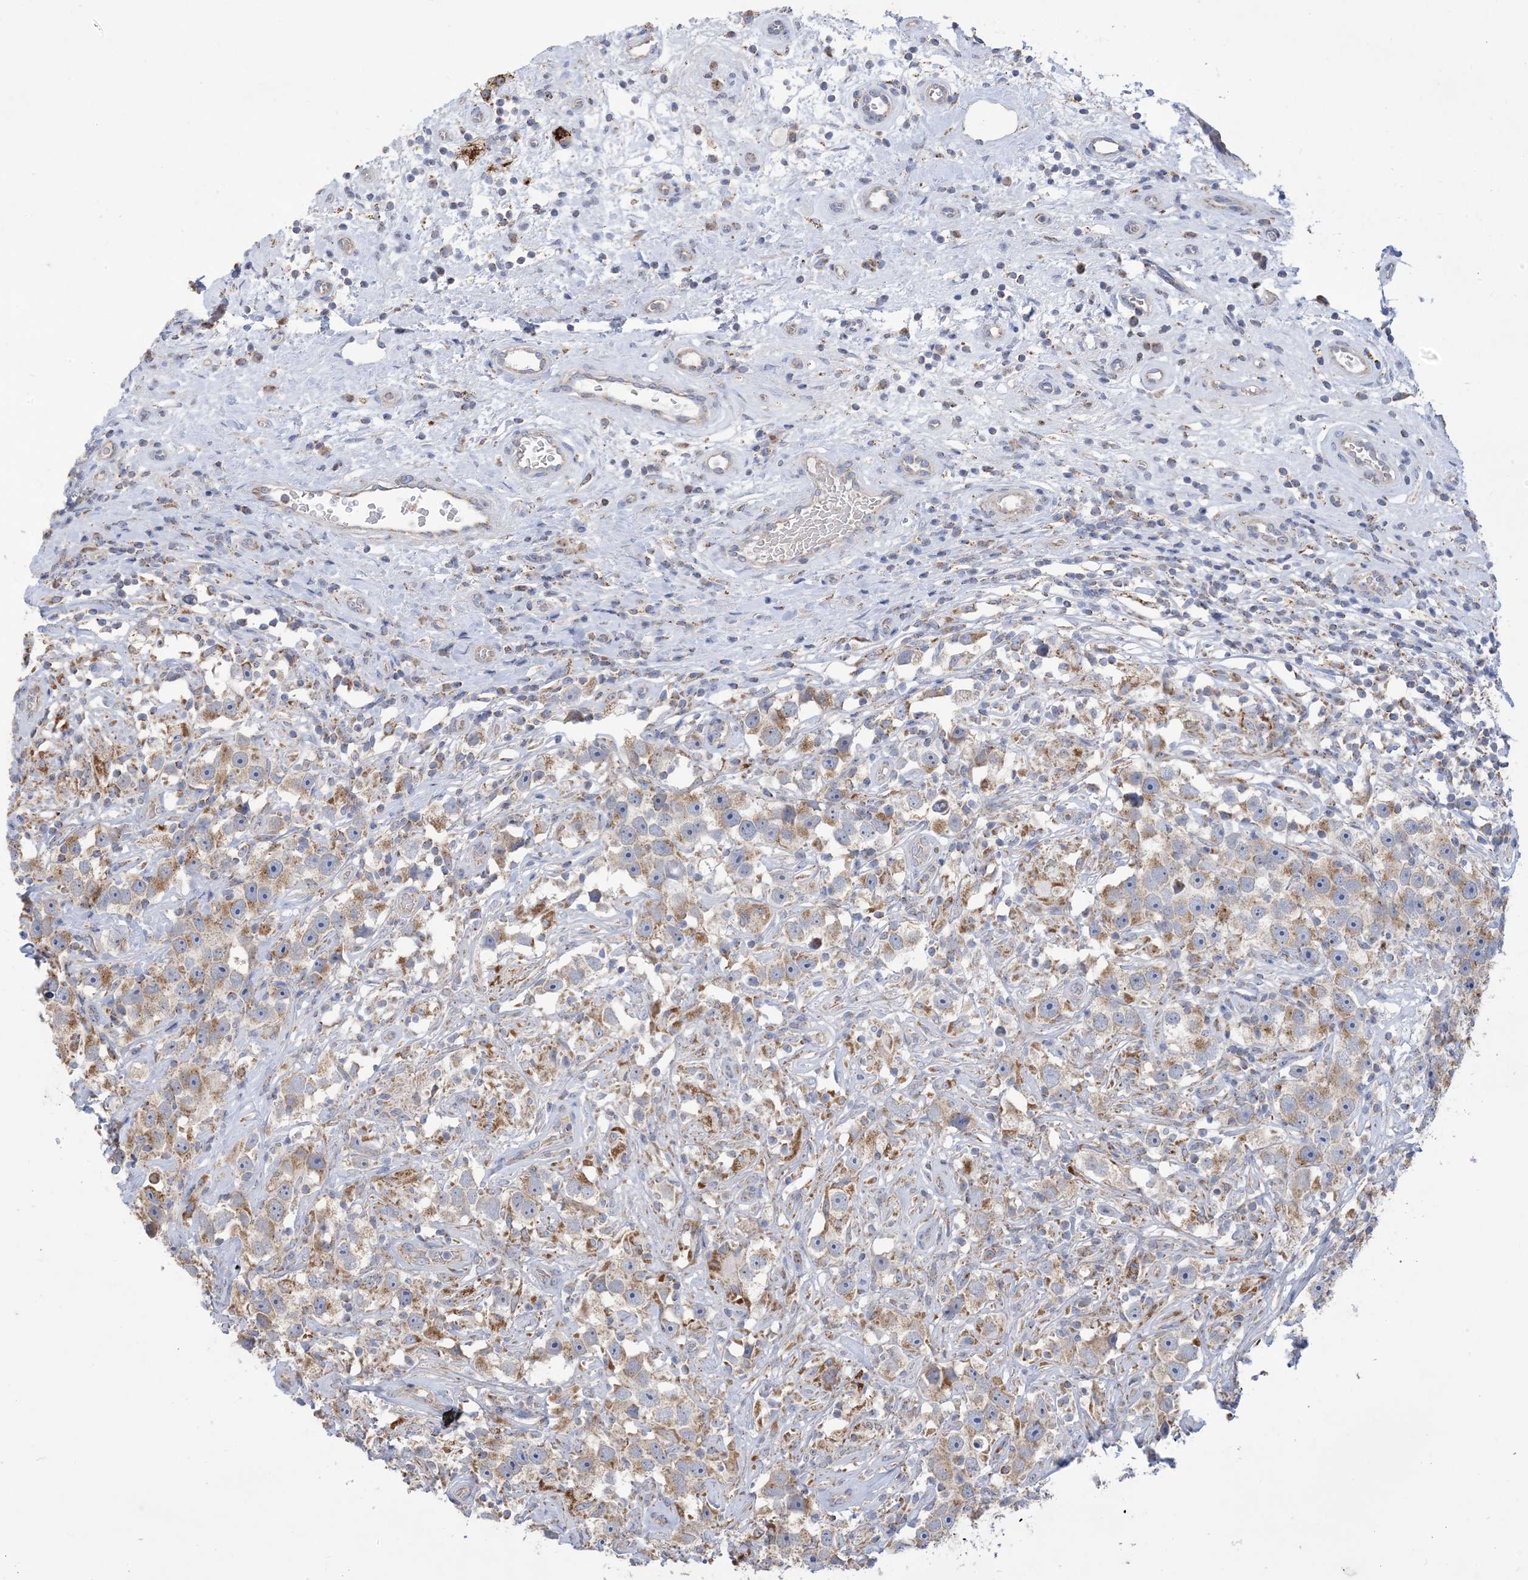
{"staining": {"intensity": "moderate", "quantity": "25%-75%", "location": "cytoplasmic/membranous"}, "tissue": "testis cancer", "cell_type": "Tumor cells", "image_type": "cancer", "snomed": [{"axis": "morphology", "description": "Seminoma, NOS"}, {"axis": "topography", "description": "Testis"}], "caption": "Protein staining of seminoma (testis) tissue exhibits moderate cytoplasmic/membranous expression in approximately 25%-75% of tumor cells.", "gene": "CLEC16A", "patient": {"sex": "male", "age": 49}}